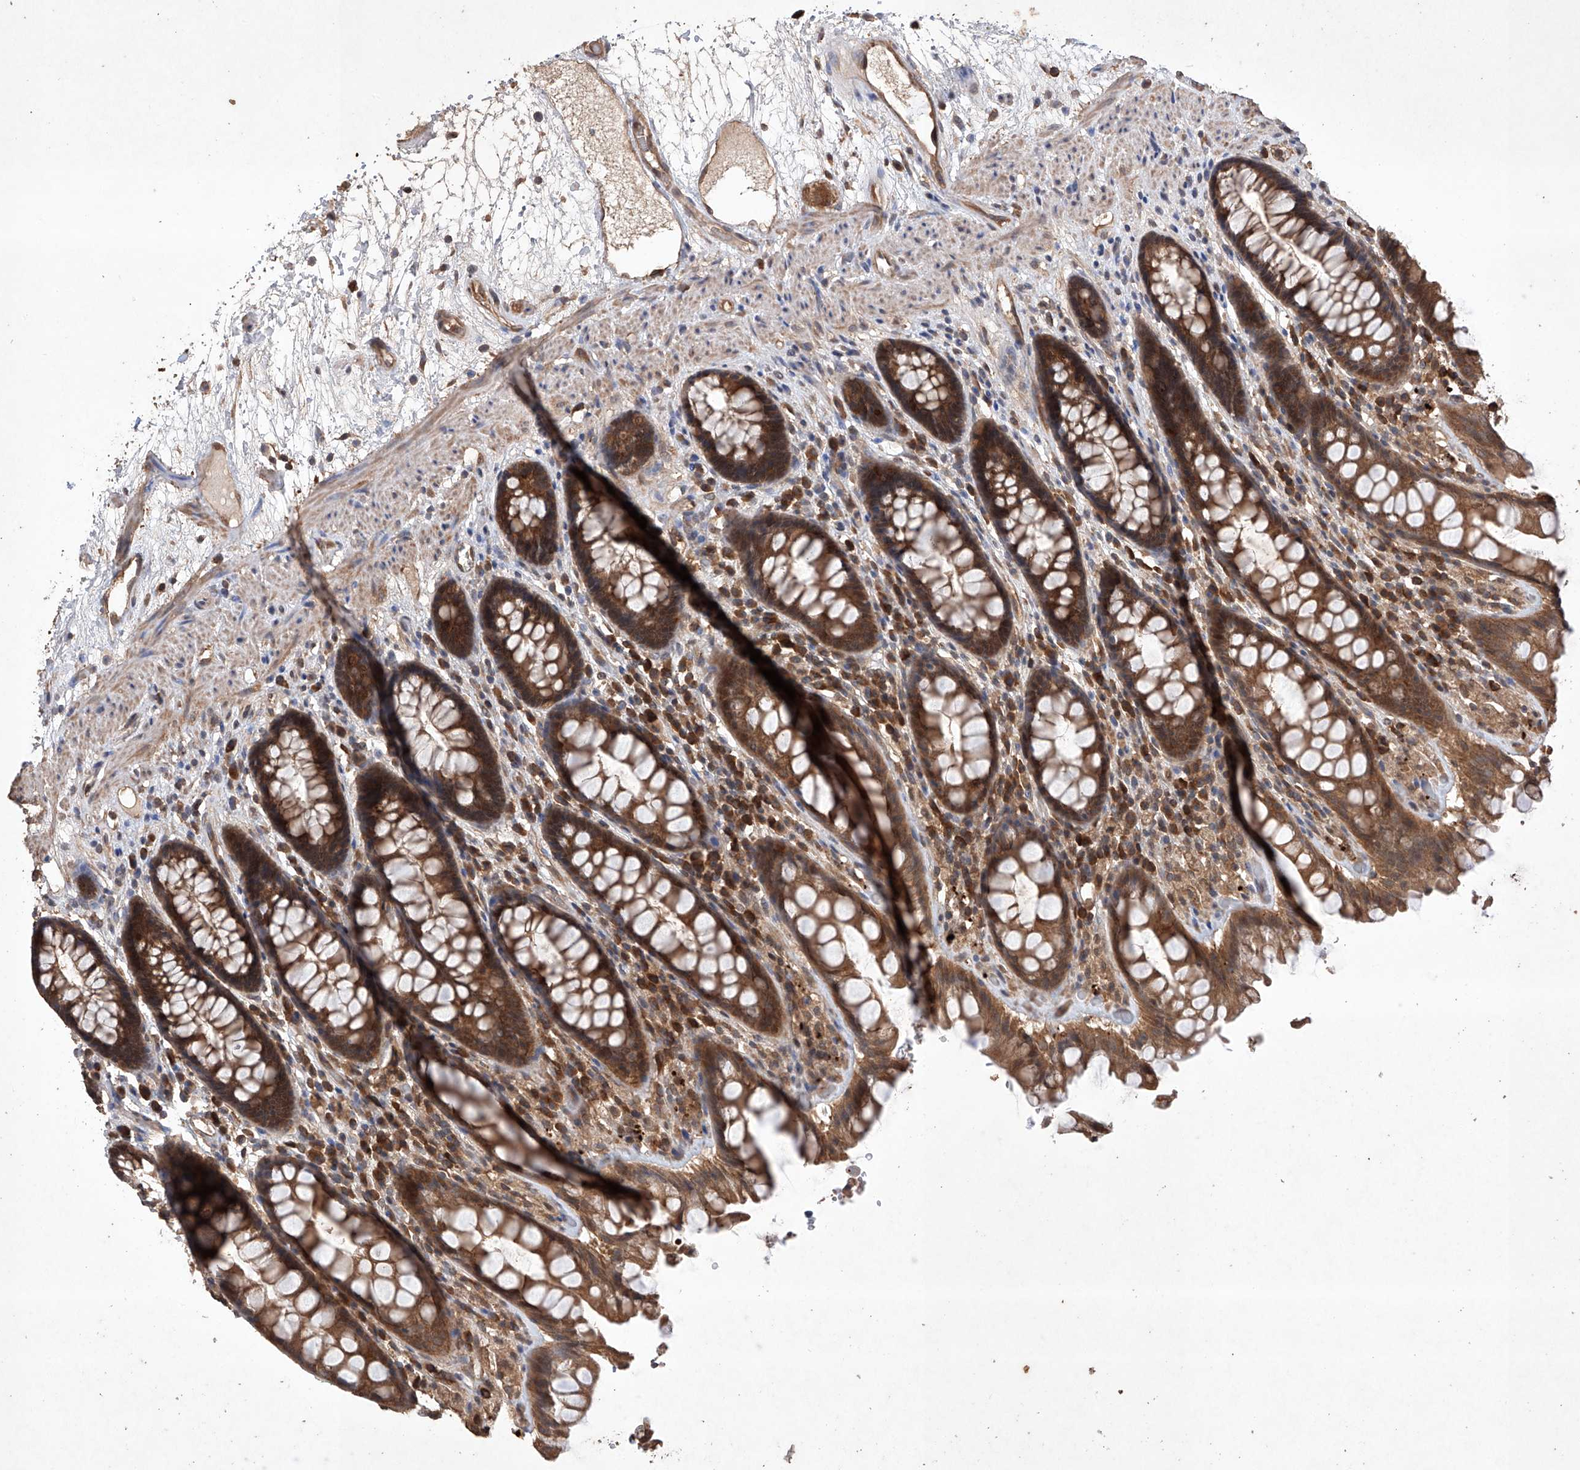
{"staining": {"intensity": "strong", "quantity": "25%-75%", "location": "cytoplasmic/membranous"}, "tissue": "rectum", "cell_type": "Glandular cells", "image_type": "normal", "snomed": [{"axis": "morphology", "description": "Normal tissue, NOS"}, {"axis": "topography", "description": "Rectum"}], "caption": "Rectum stained with a brown dye demonstrates strong cytoplasmic/membranous positive staining in approximately 25%-75% of glandular cells.", "gene": "LURAP1", "patient": {"sex": "male", "age": 64}}